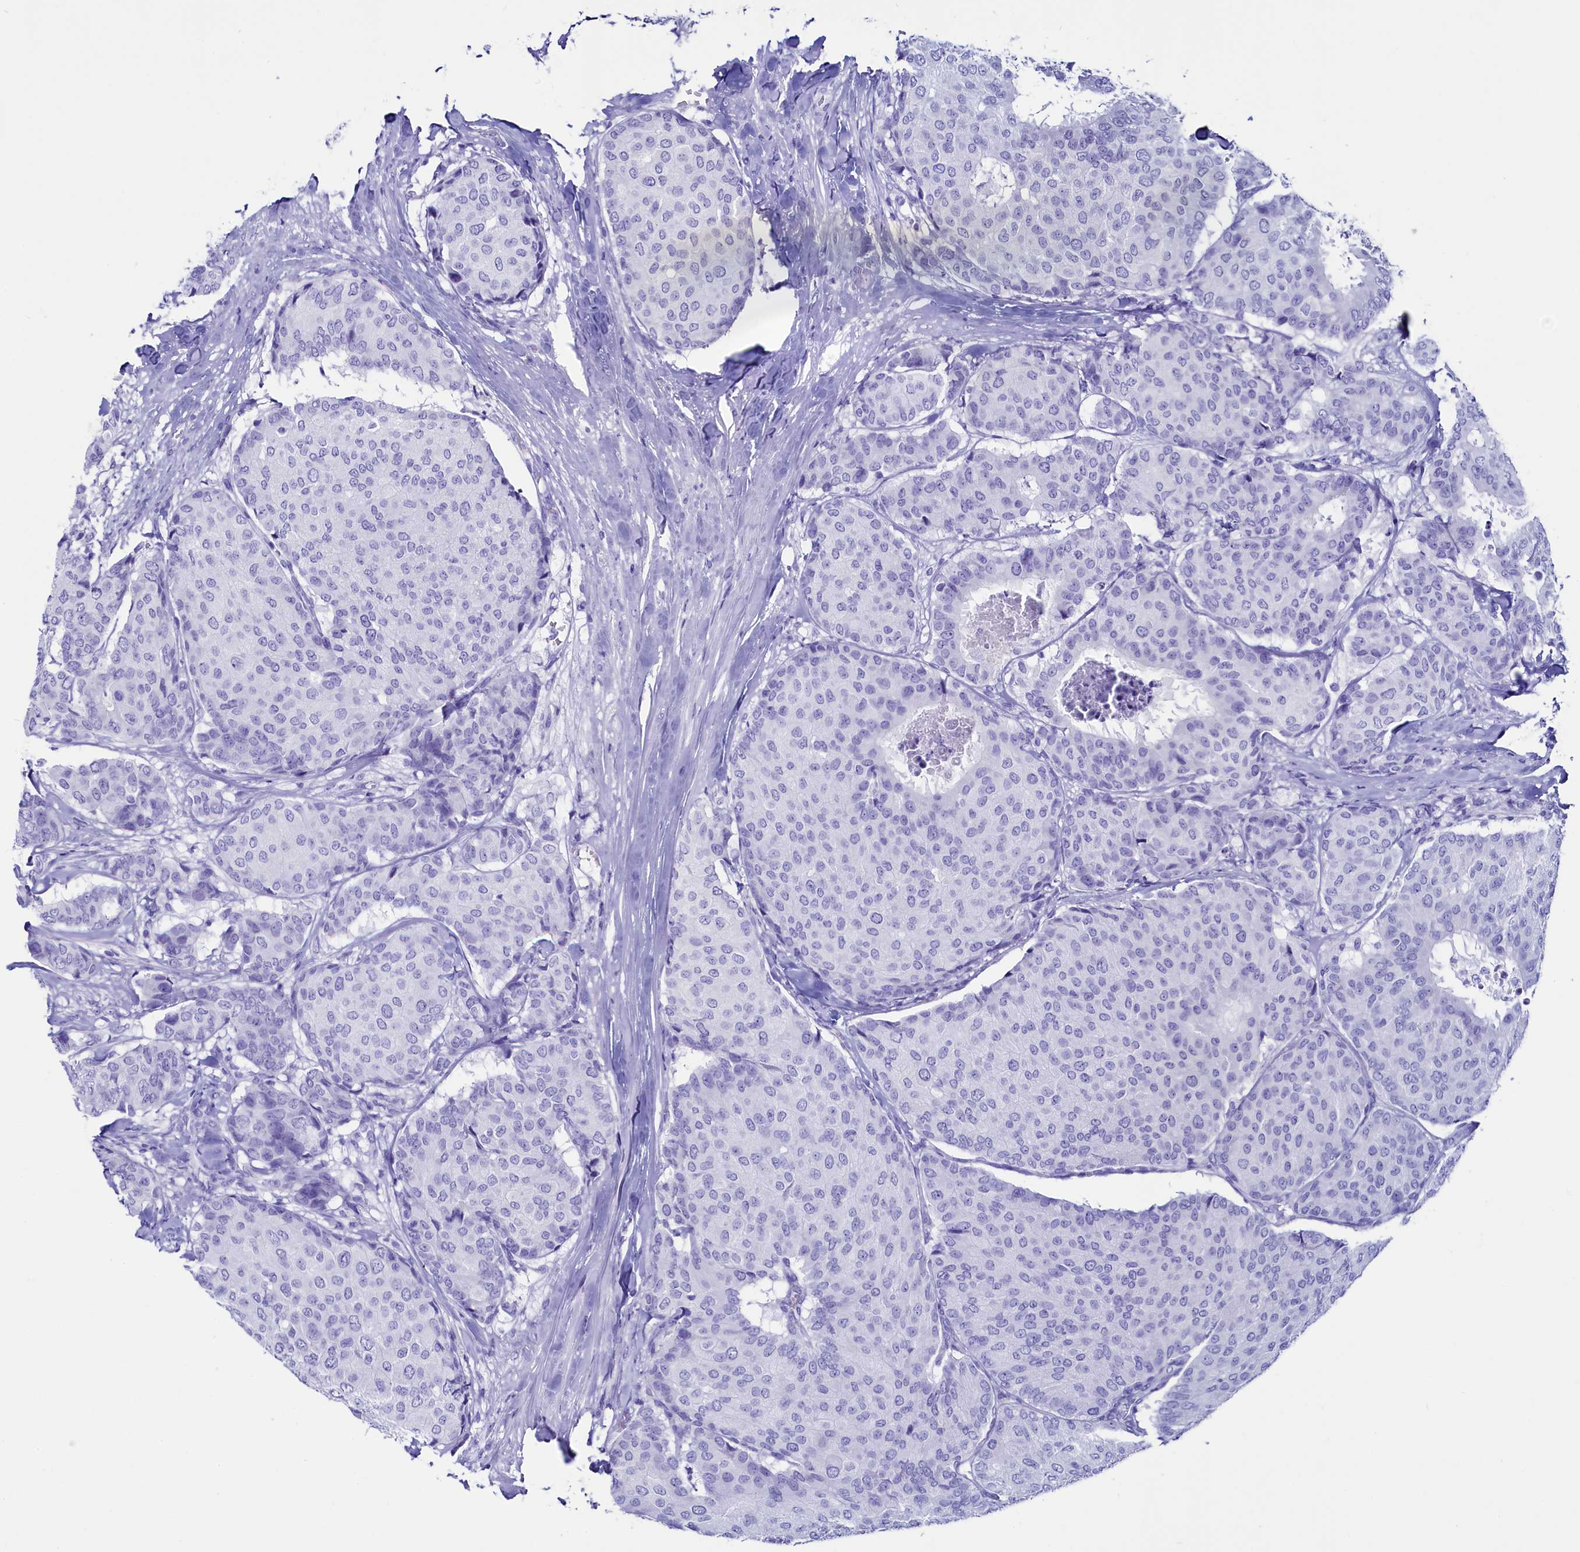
{"staining": {"intensity": "negative", "quantity": "none", "location": "none"}, "tissue": "breast cancer", "cell_type": "Tumor cells", "image_type": "cancer", "snomed": [{"axis": "morphology", "description": "Duct carcinoma"}, {"axis": "topography", "description": "Breast"}], "caption": "This is an immunohistochemistry (IHC) micrograph of human breast cancer (intraductal carcinoma). There is no positivity in tumor cells.", "gene": "ANKRD29", "patient": {"sex": "female", "age": 75}}